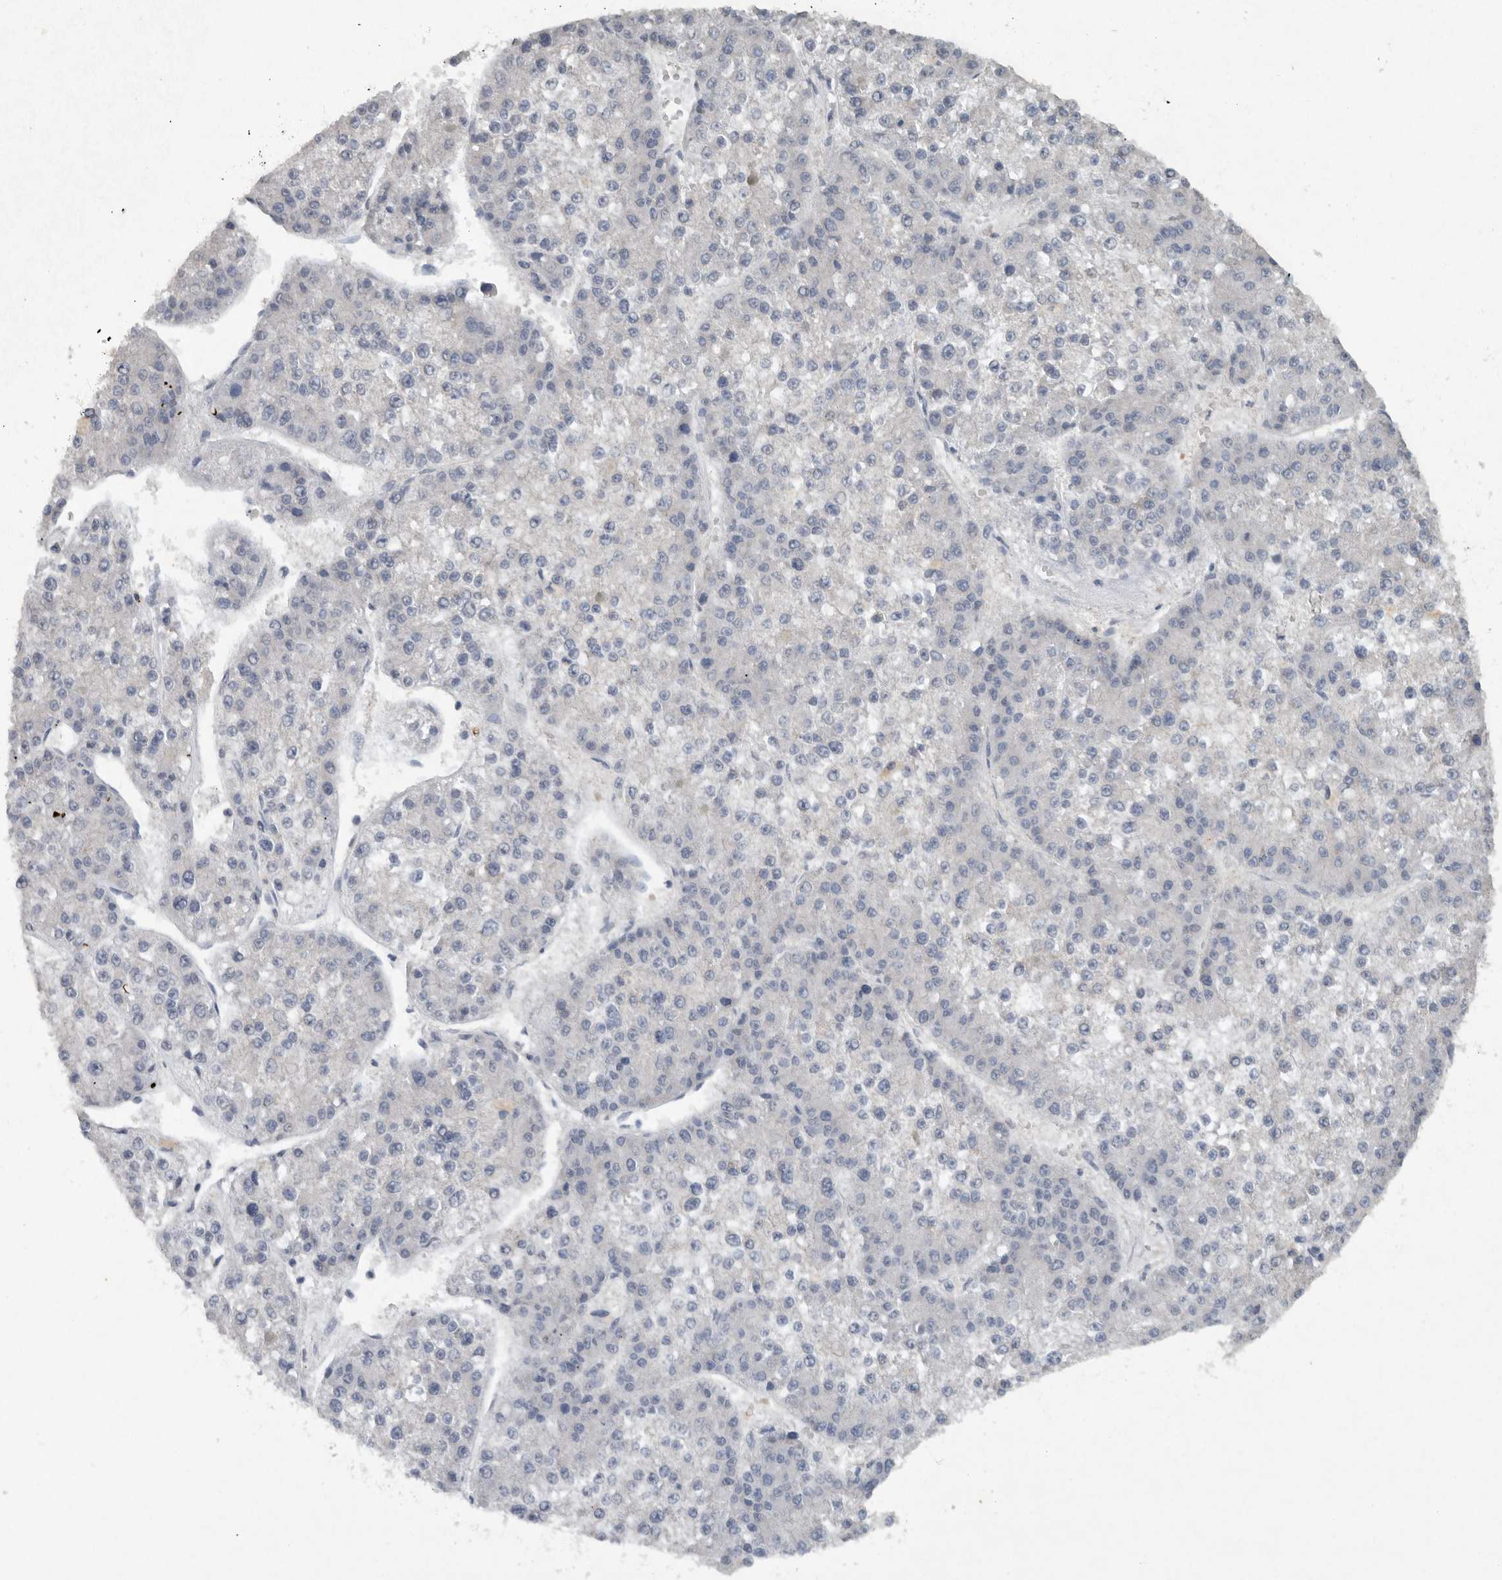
{"staining": {"intensity": "negative", "quantity": "none", "location": "none"}, "tissue": "liver cancer", "cell_type": "Tumor cells", "image_type": "cancer", "snomed": [{"axis": "morphology", "description": "Carcinoma, Hepatocellular, NOS"}, {"axis": "topography", "description": "Liver"}], "caption": "A photomicrograph of liver cancer (hepatocellular carcinoma) stained for a protein demonstrates no brown staining in tumor cells. (Stains: DAB (3,3'-diaminobenzidine) immunohistochemistry with hematoxylin counter stain, Microscopy: brightfield microscopy at high magnification).", "gene": "IL20", "patient": {"sex": "female", "age": 73}}